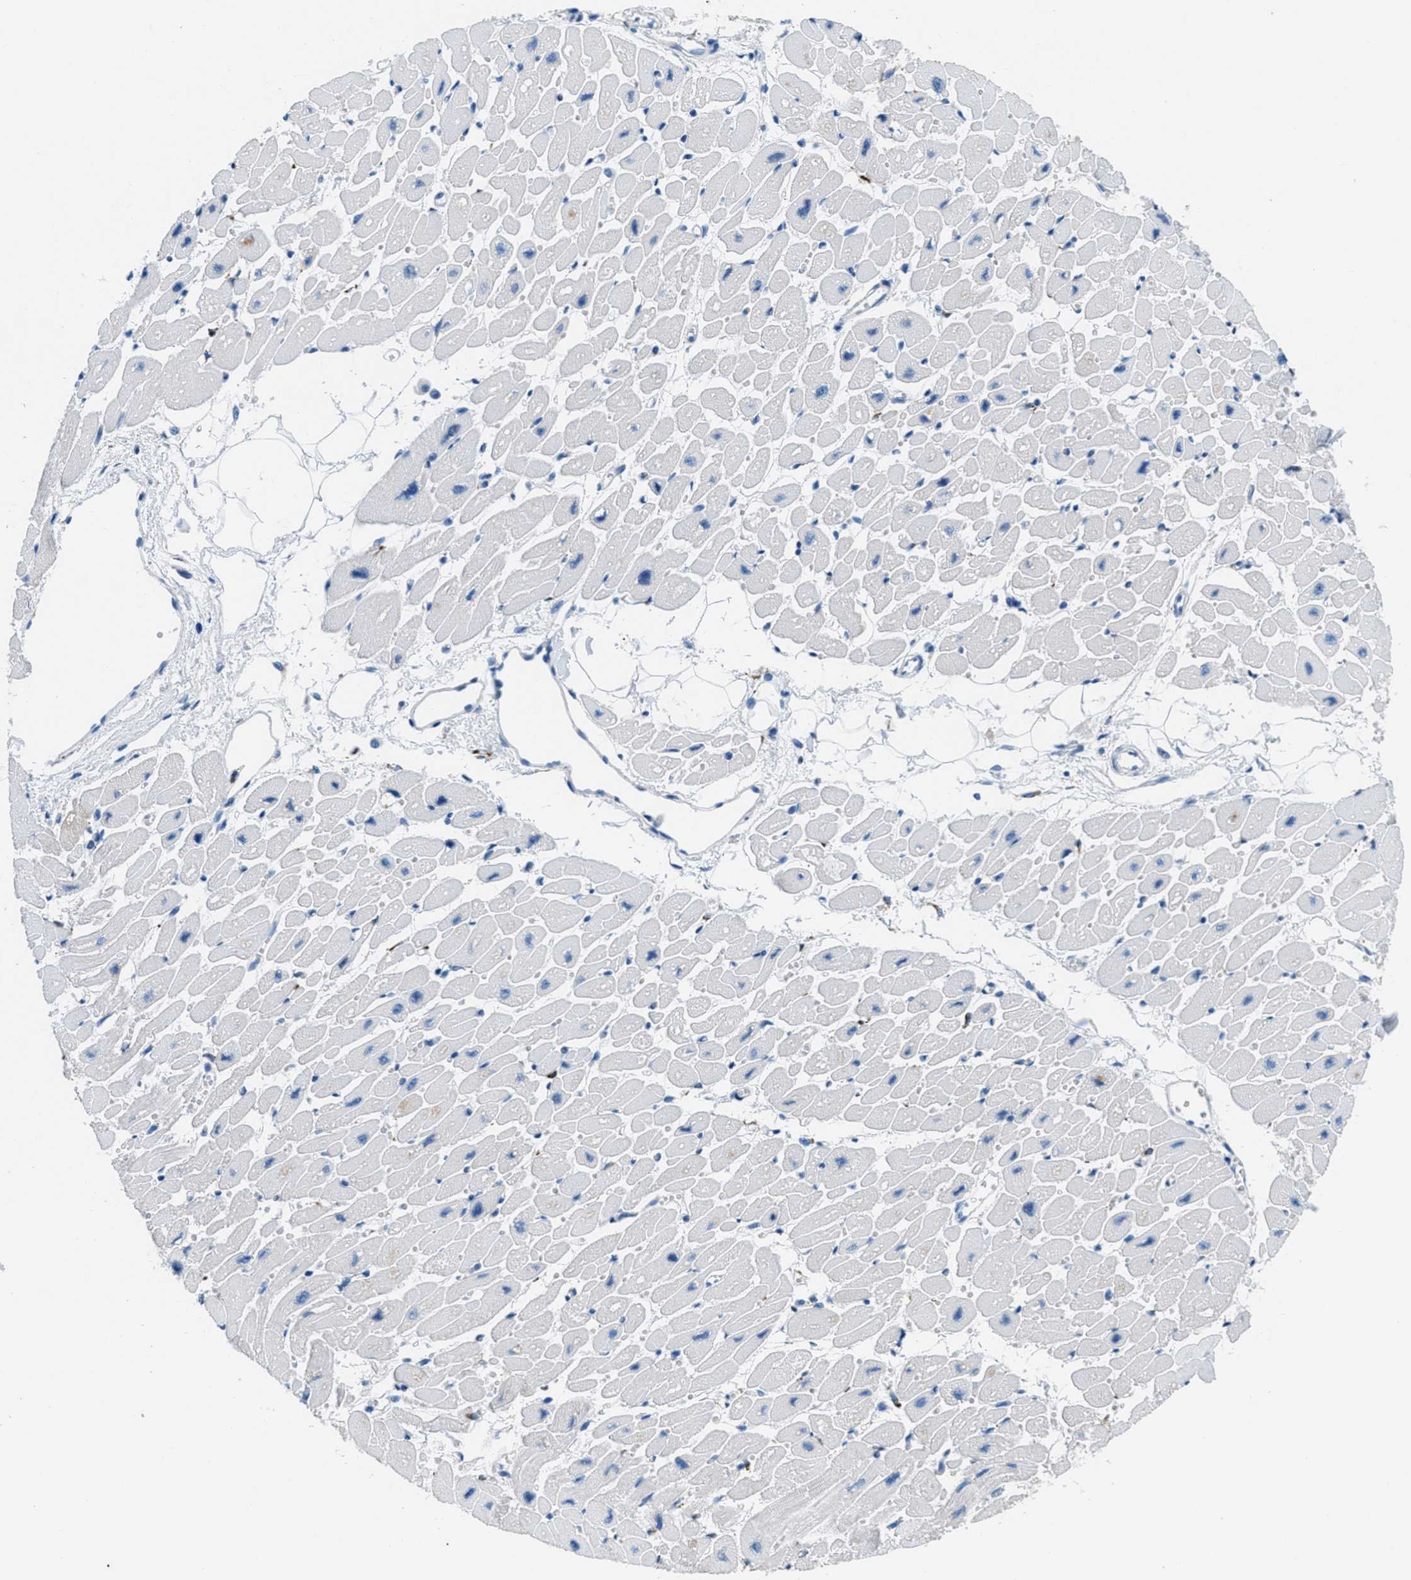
{"staining": {"intensity": "negative", "quantity": "none", "location": "none"}, "tissue": "heart muscle", "cell_type": "Cardiomyocytes", "image_type": "normal", "snomed": [{"axis": "morphology", "description": "Normal tissue, NOS"}, {"axis": "topography", "description": "Heart"}], "caption": "A micrograph of human heart muscle is negative for staining in cardiomyocytes. (DAB (3,3'-diaminobenzidine) immunohistochemistry with hematoxylin counter stain).", "gene": "MGARP", "patient": {"sex": "female", "age": 54}}